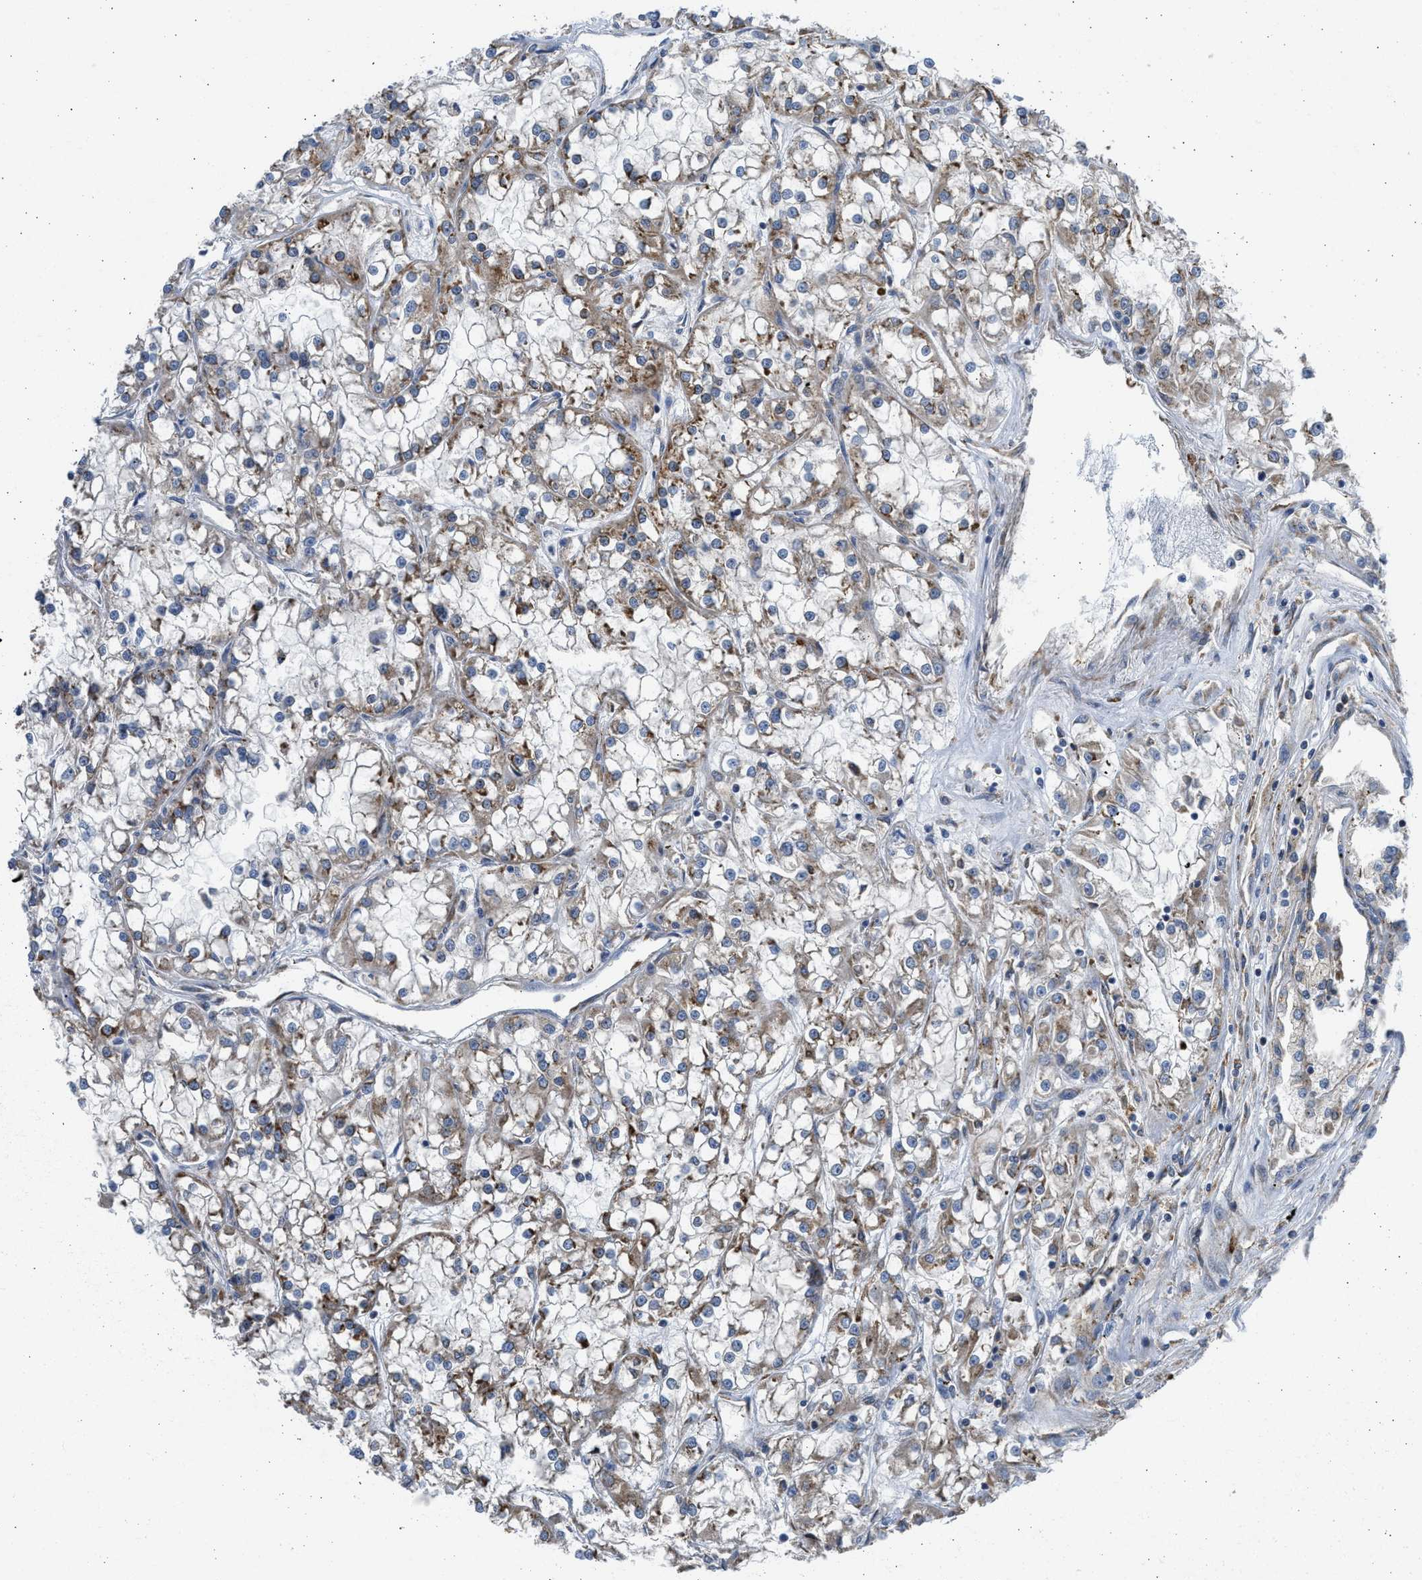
{"staining": {"intensity": "moderate", "quantity": "<25%", "location": "cytoplasmic/membranous"}, "tissue": "renal cancer", "cell_type": "Tumor cells", "image_type": "cancer", "snomed": [{"axis": "morphology", "description": "Adenocarcinoma, NOS"}, {"axis": "topography", "description": "Kidney"}], "caption": "Renal cancer stained for a protein displays moderate cytoplasmic/membranous positivity in tumor cells.", "gene": "PLD2", "patient": {"sex": "female", "age": 52}}